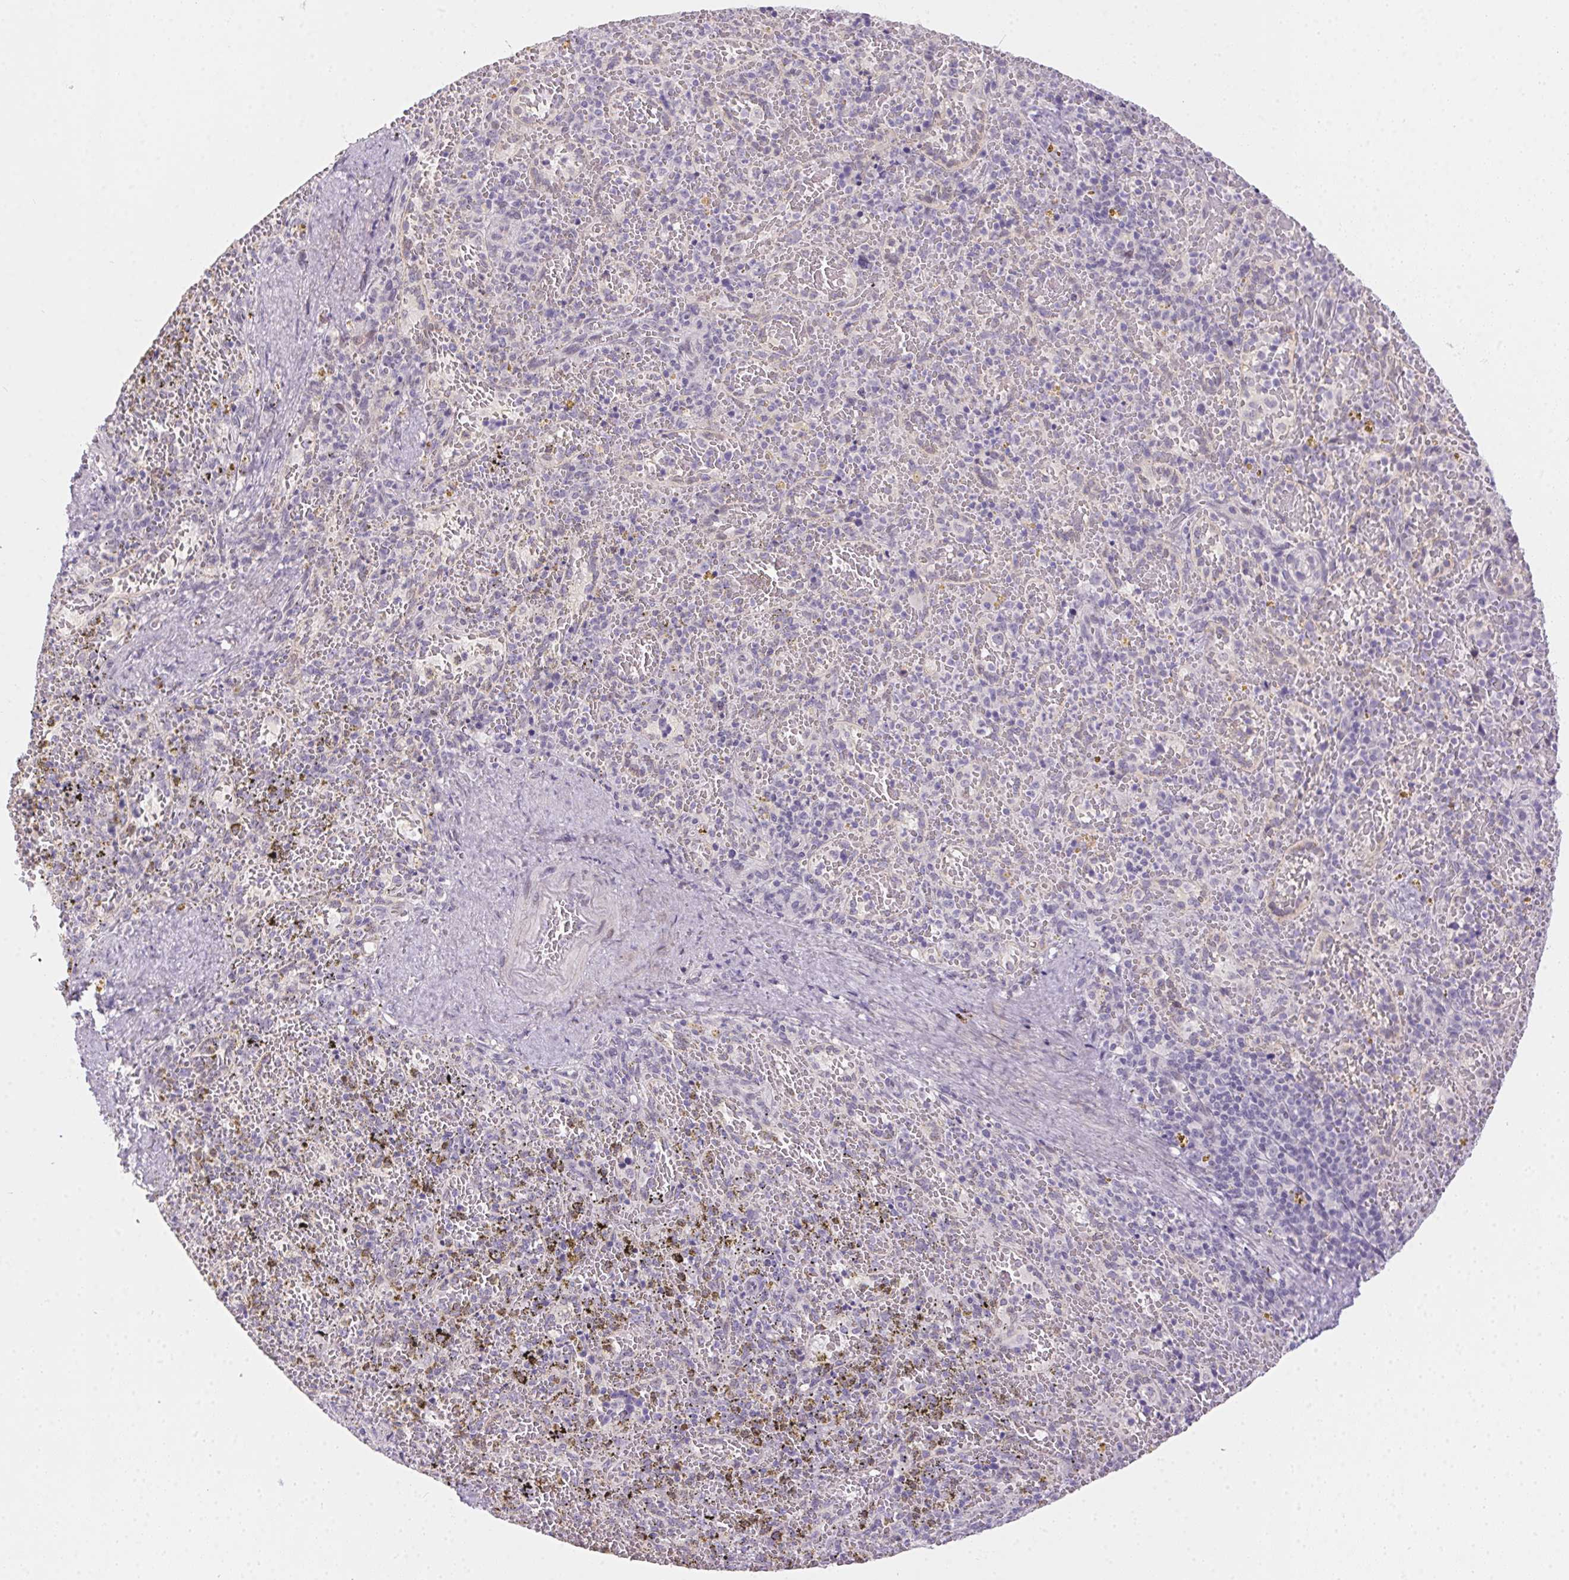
{"staining": {"intensity": "negative", "quantity": "none", "location": "none"}, "tissue": "spleen", "cell_type": "Cells in red pulp", "image_type": "normal", "snomed": [{"axis": "morphology", "description": "Normal tissue, NOS"}, {"axis": "topography", "description": "Spleen"}], "caption": "Immunohistochemistry (IHC) of normal human spleen displays no expression in cells in red pulp.", "gene": "MORC1", "patient": {"sex": "female", "age": 50}}